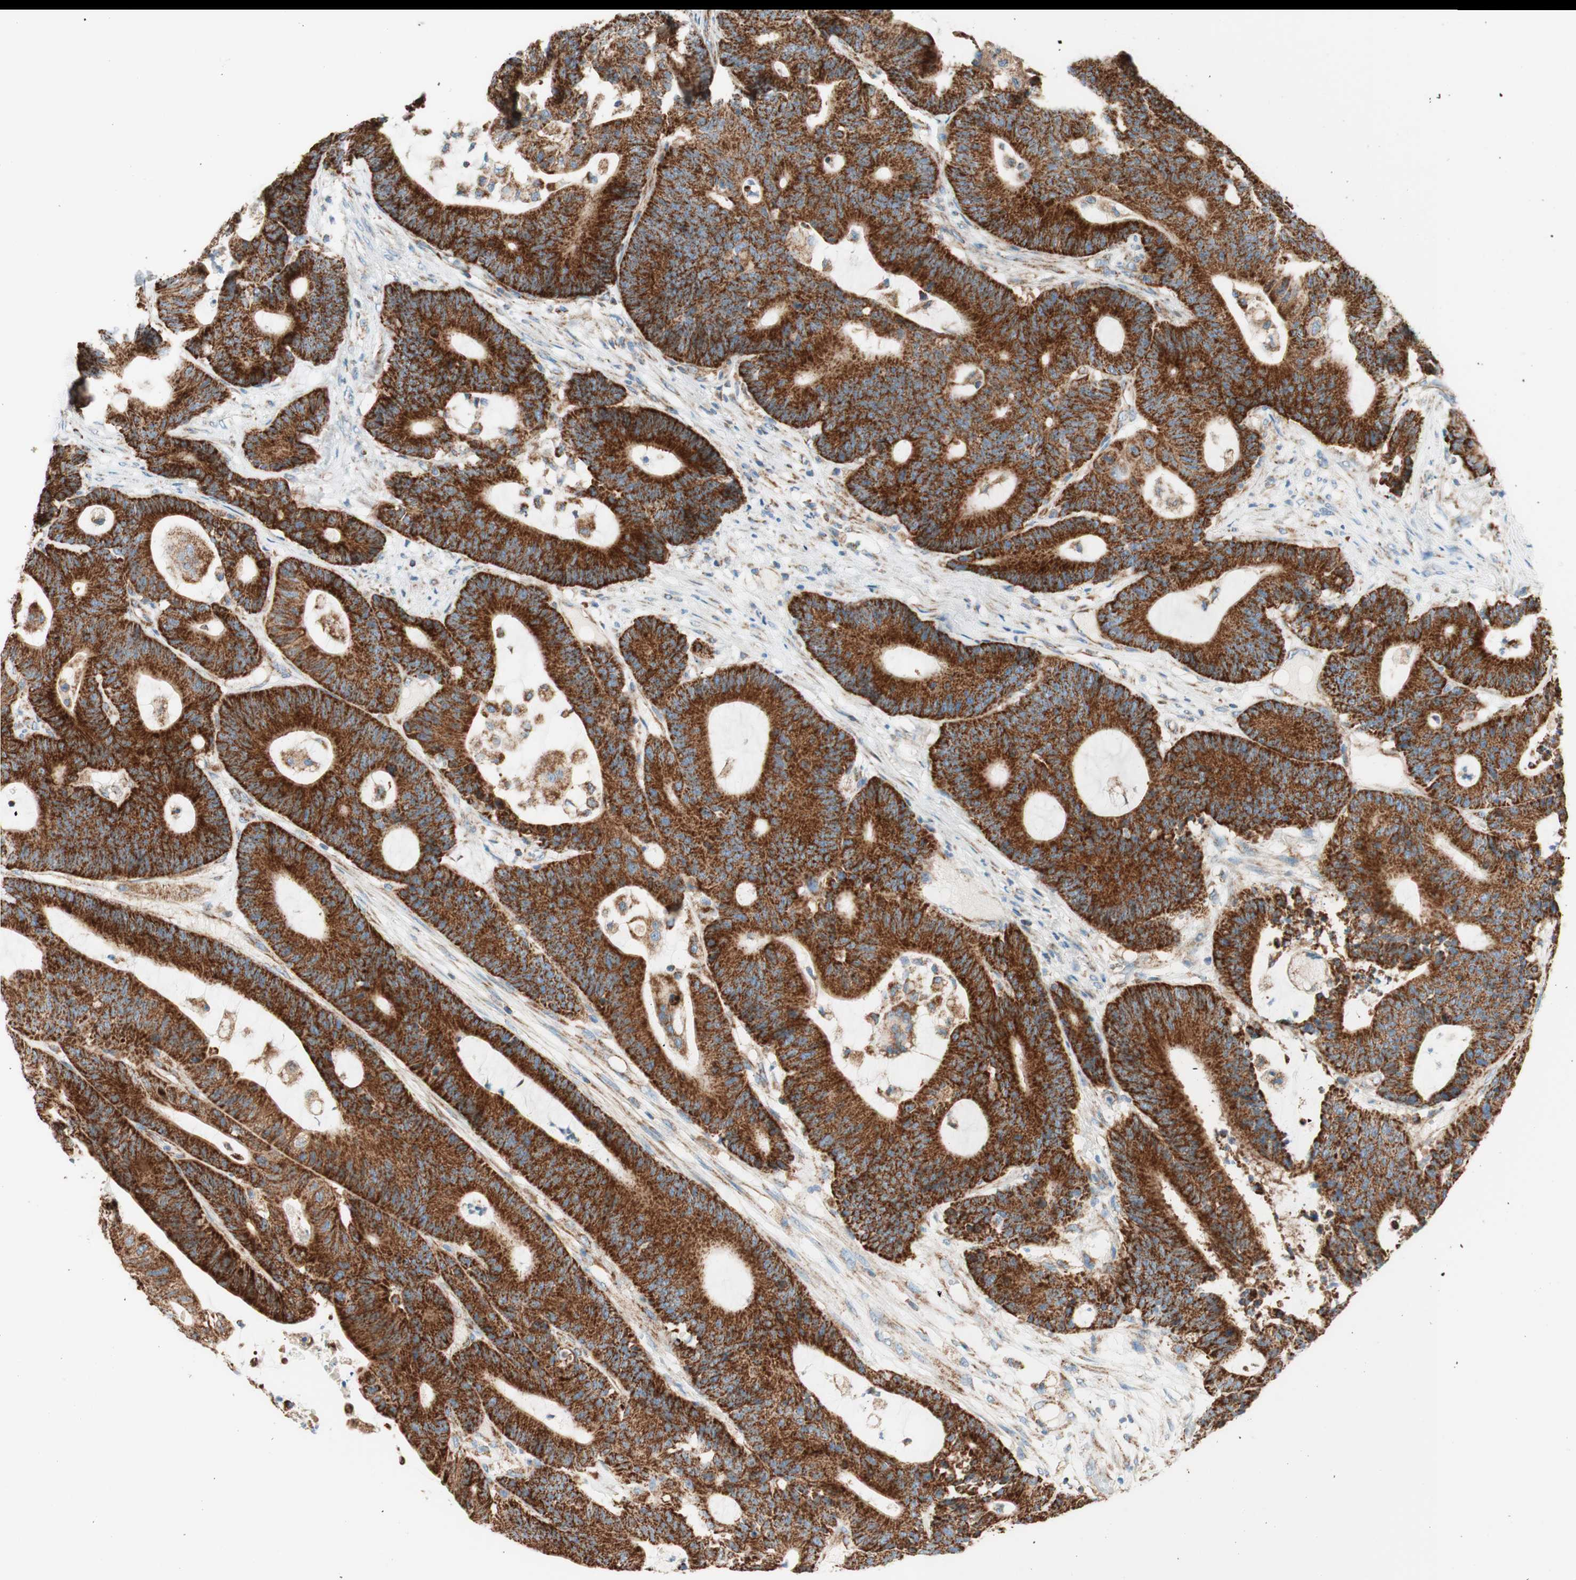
{"staining": {"intensity": "strong", "quantity": ">75%", "location": "cytoplasmic/membranous"}, "tissue": "colorectal cancer", "cell_type": "Tumor cells", "image_type": "cancer", "snomed": [{"axis": "morphology", "description": "Adenocarcinoma, NOS"}, {"axis": "topography", "description": "Colon"}], "caption": "Immunohistochemical staining of colorectal cancer displays strong cytoplasmic/membranous protein expression in about >75% of tumor cells. (IHC, brightfield microscopy, high magnification).", "gene": "TOMM20", "patient": {"sex": "female", "age": 84}}